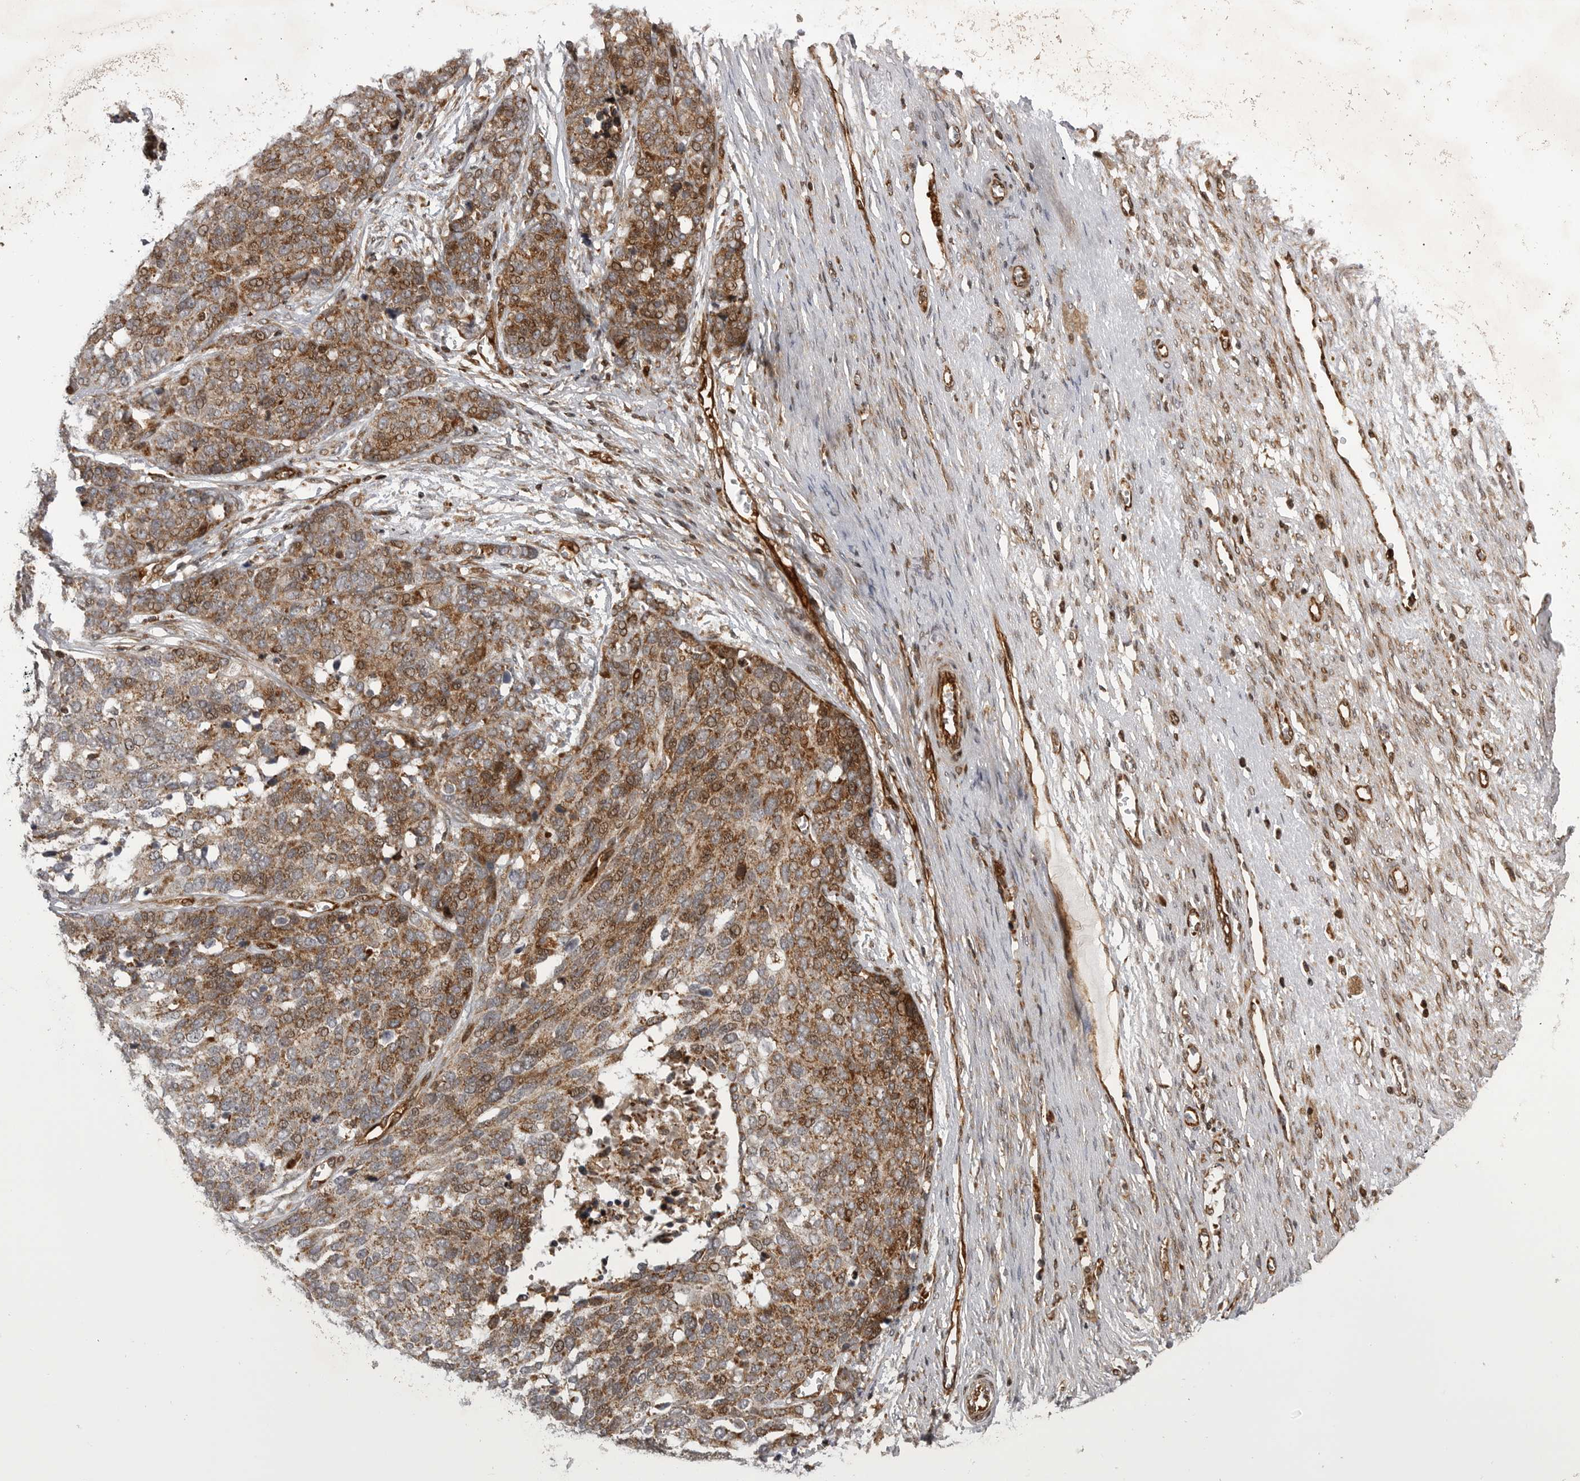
{"staining": {"intensity": "moderate", "quantity": ">75%", "location": "cytoplasmic/membranous"}, "tissue": "ovarian cancer", "cell_type": "Tumor cells", "image_type": "cancer", "snomed": [{"axis": "morphology", "description": "Cystadenocarcinoma, serous, NOS"}, {"axis": "topography", "description": "Ovary"}], "caption": "Immunohistochemistry micrograph of human ovarian serous cystadenocarcinoma stained for a protein (brown), which reveals medium levels of moderate cytoplasmic/membranous positivity in about >75% of tumor cells.", "gene": "ABL1", "patient": {"sex": "female", "age": 44}}